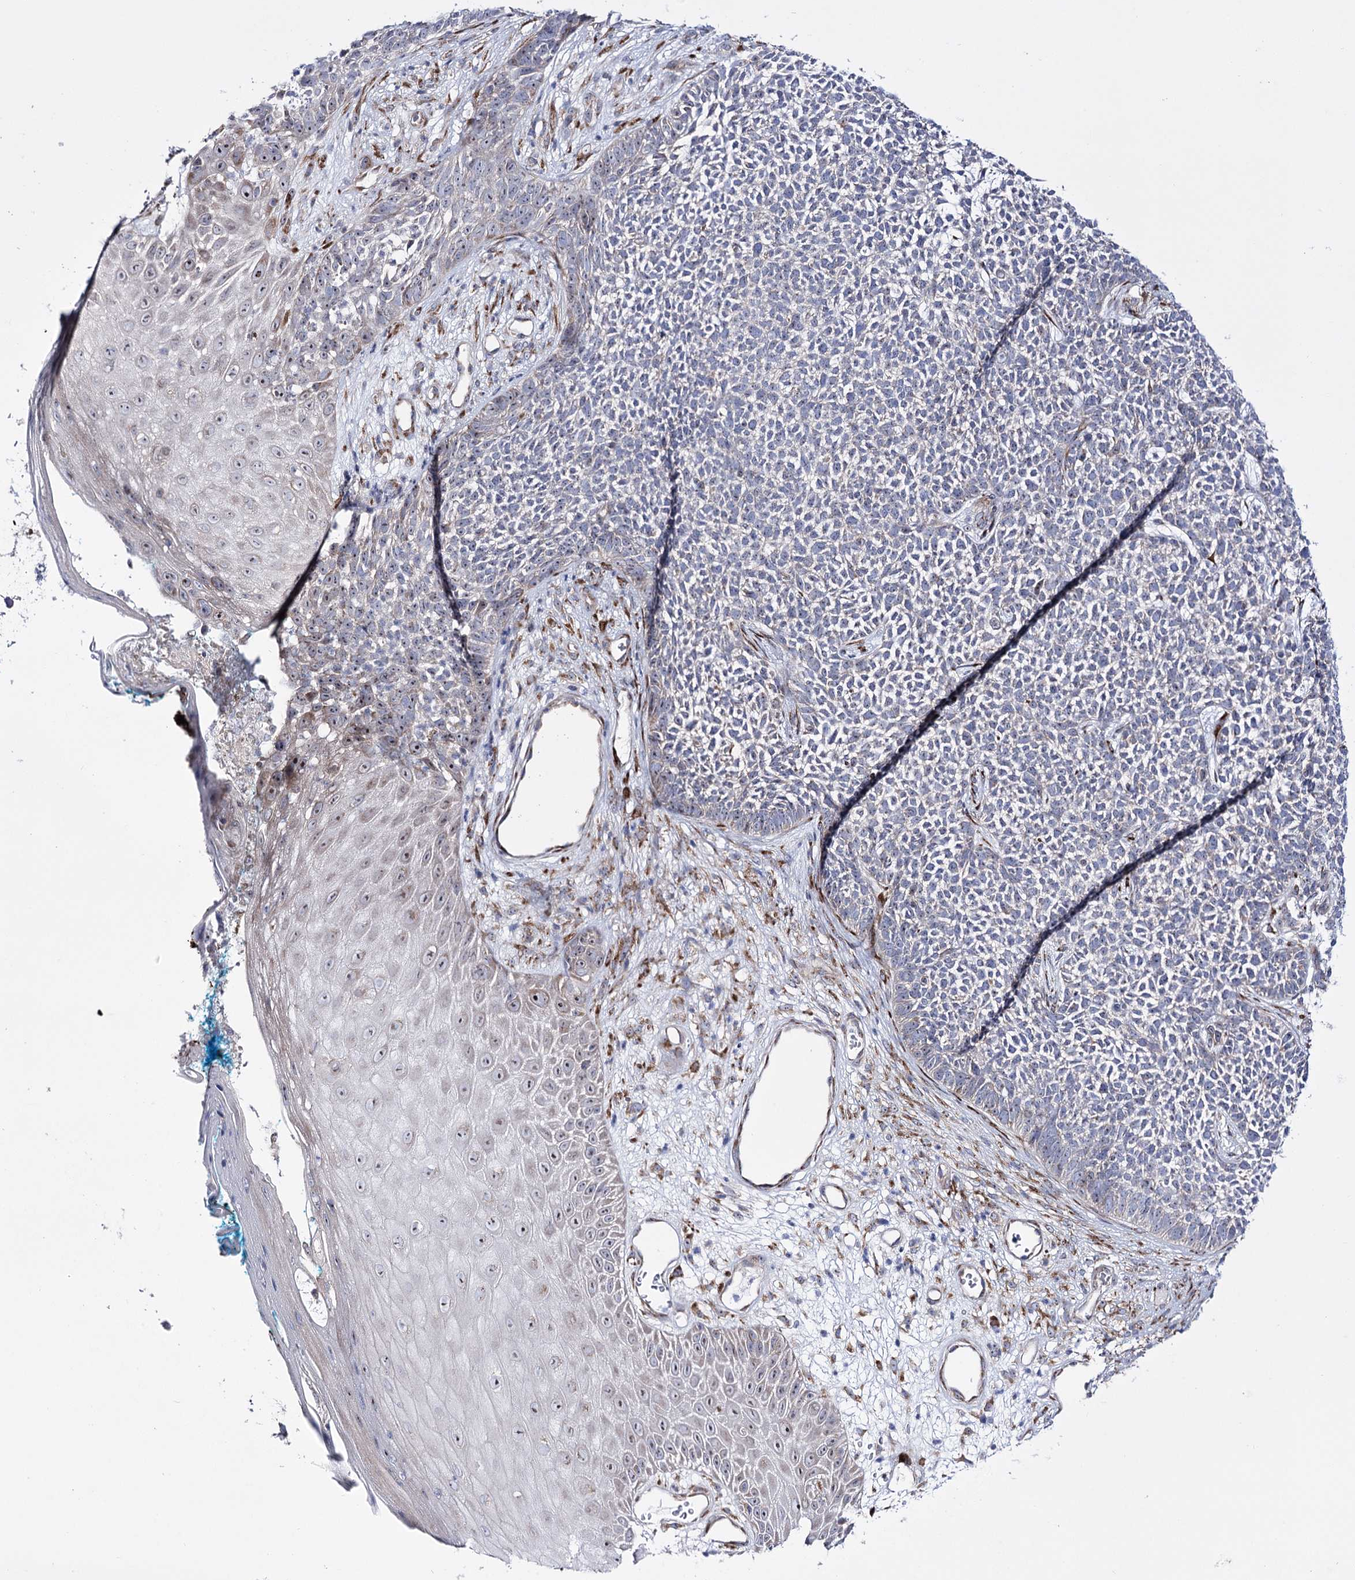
{"staining": {"intensity": "negative", "quantity": "none", "location": "none"}, "tissue": "skin cancer", "cell_type": "Tumor cells", "image_type": "cancer", "snomed": [{"axis": "morphology", "description": "Basal cell carcinoma"}, {"axis": "topography", "description": "Skin"}], "caption": "Immunohistochemical staining of human basal cell carcinoma (skin) exhibits no significant staining in tumor cells.", "gene": "METTL5", "patient": {"sex": "female", "age": 84}}